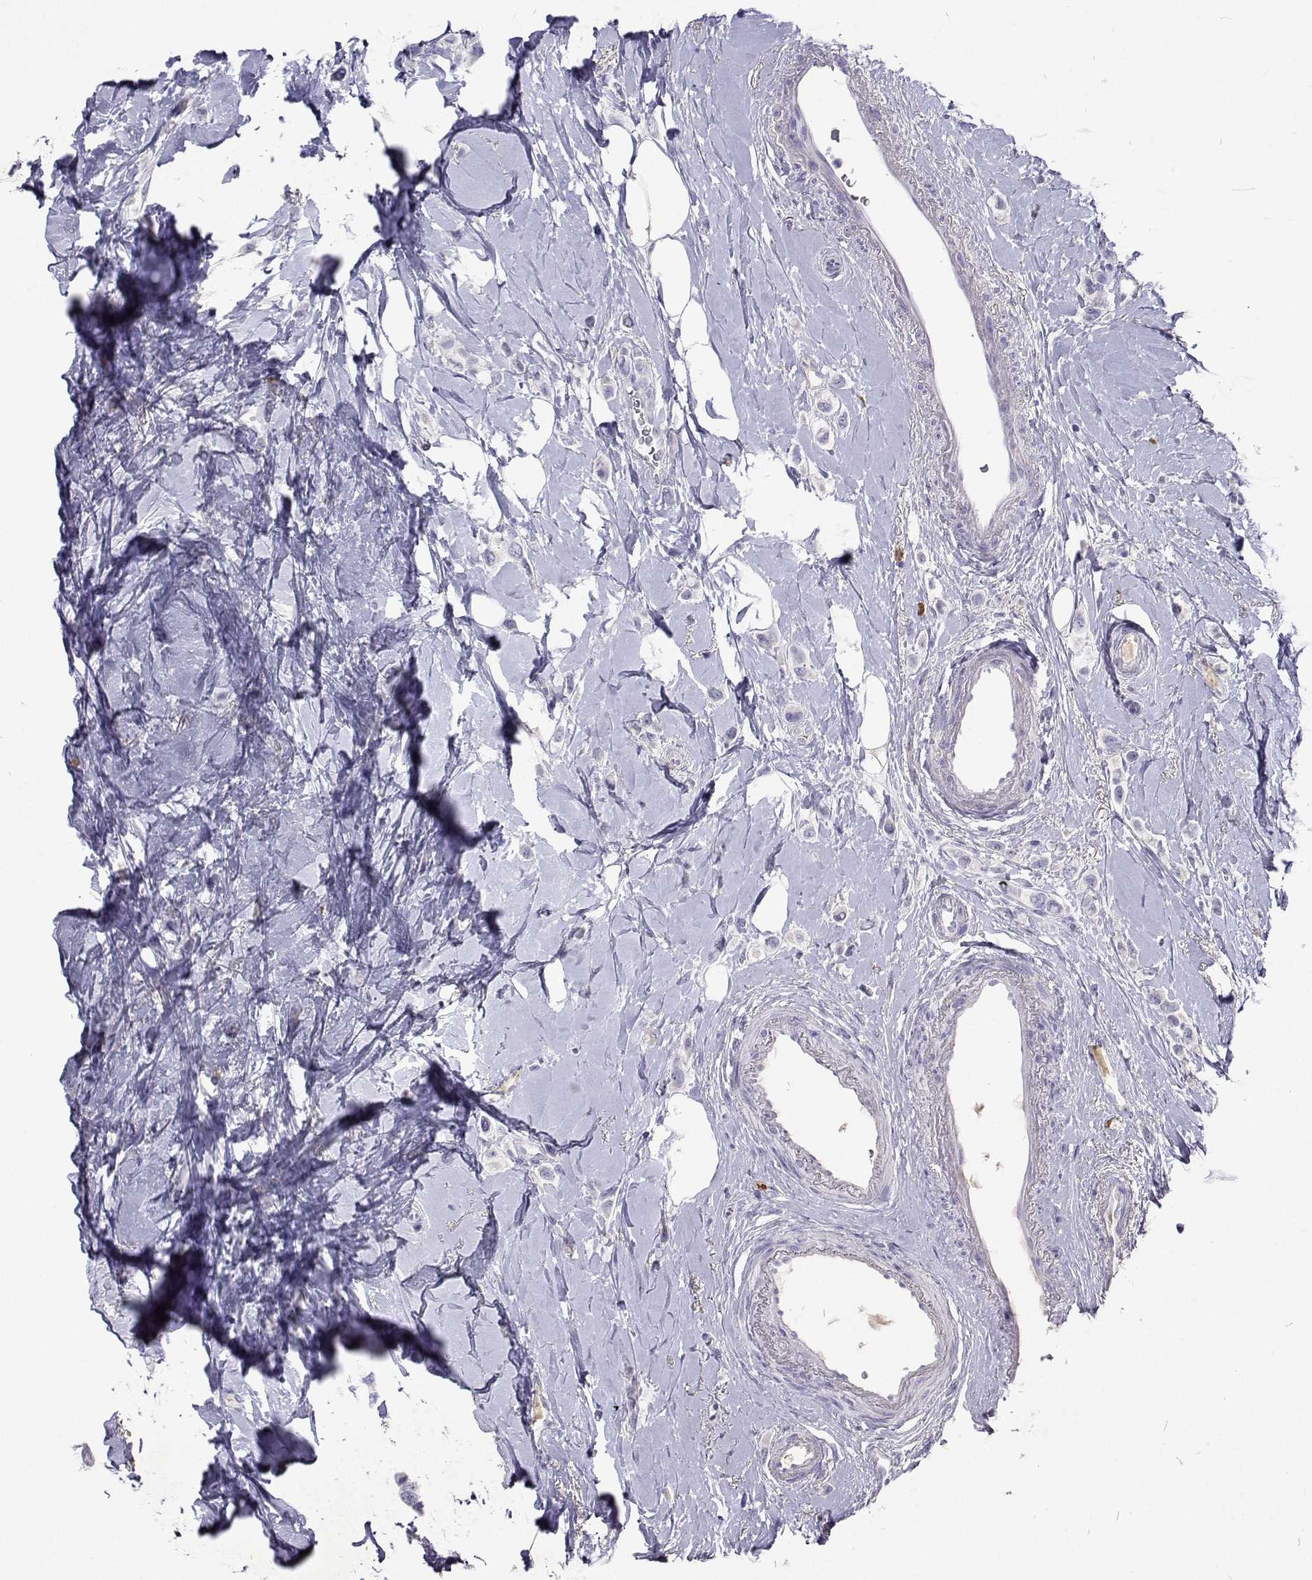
{"staining": {"intensity": "negative", "quantity": "none", "location": "none"}, "tissue": "breast cancer", "cell_type": "Tumor cells", "image_type": "cancer", "snomed": [{"axis": "morphology", "description": "Lobular carcinoma"}, {"axis": "topography", "description": "Breast"}], "caption": "Immunohistochemistry of lobular carcinoma (breast) reveals no positivity in tumor cells.", "gene": "CFAP44", "patient": {"sex": "female", "age": 66}}